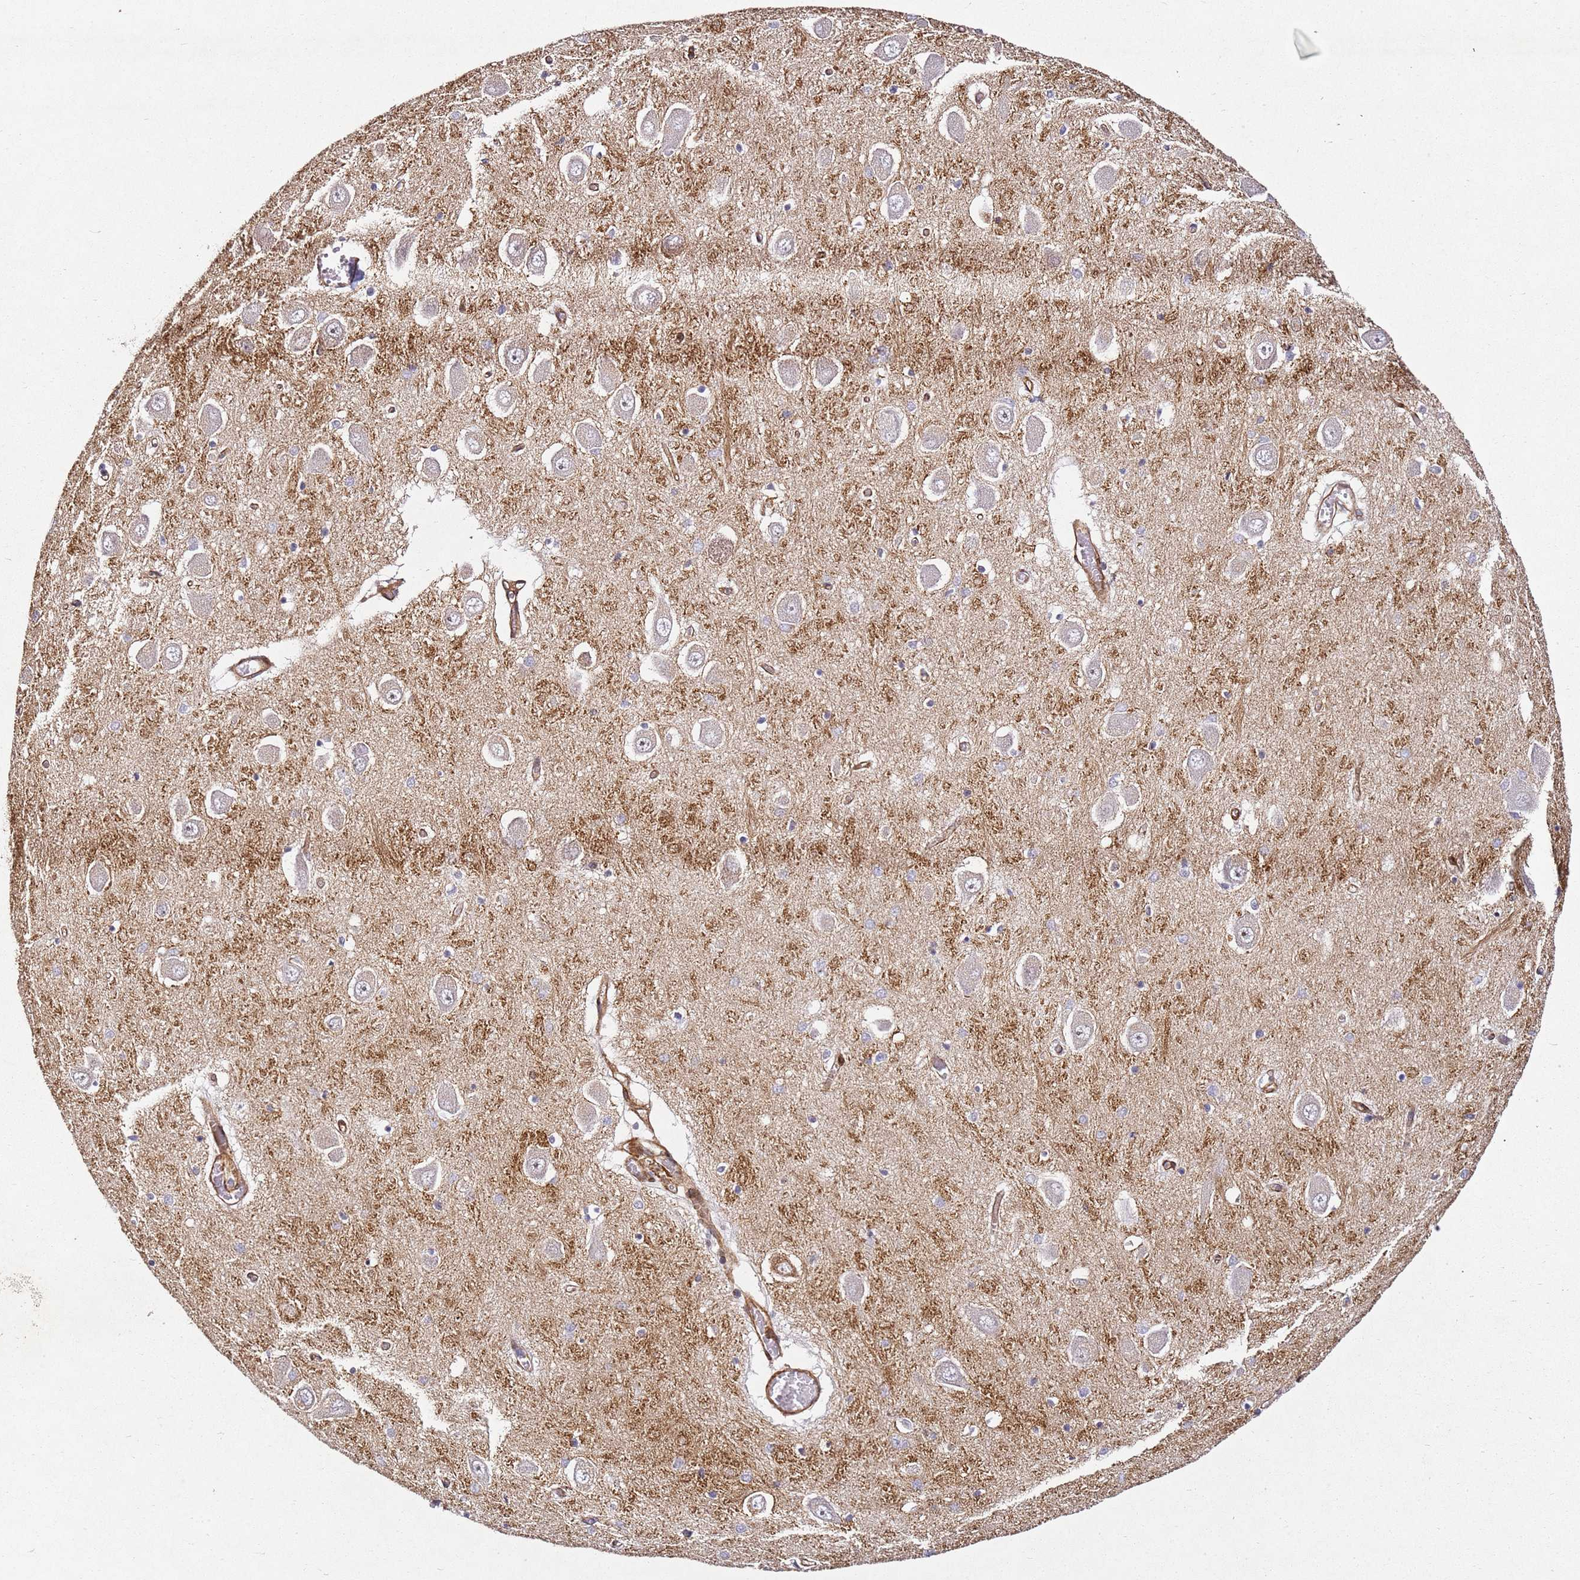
{"staining": {"intensity": "negative", "quantity": "none", "location": "none"}, "tissue": "hippocampus", "cell_type": "Glial cells", "image_type": "normal", "snomed": [{"axis": "morphology", "description": "Normal tissue, NOS"}, {"axis": "topography", "description": "Hippocampus"}], "caption": "Immunohistochemical staining of normal hippocampus reveals no significant staining in glial cells. The staining was performed using DAB to visualize the protein expression in brown, while the nuclei were stained in blue with hematoxylin (Magnification: 20x).", "gene": "ZNF296", "patient": {"sex": "male", "age": 70}}